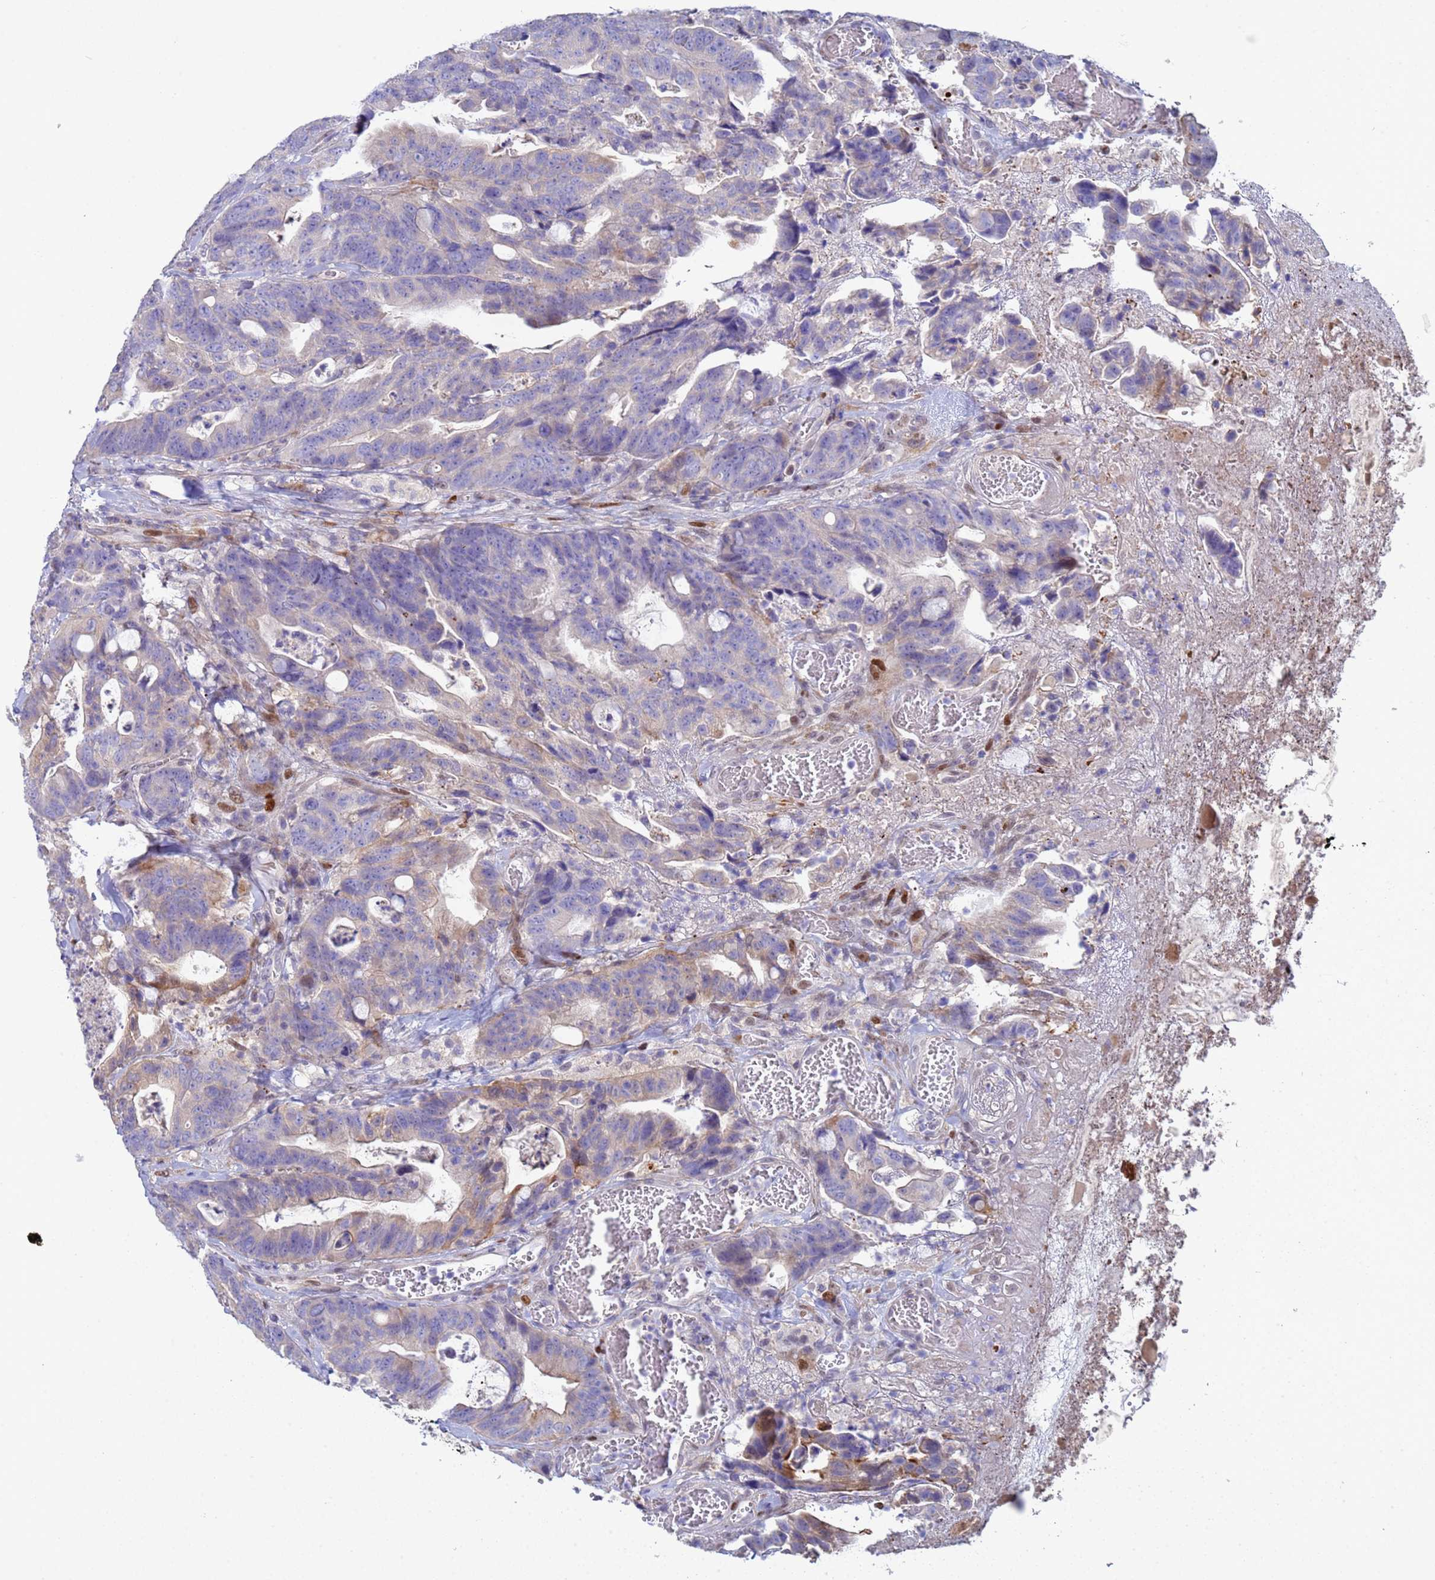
{"staining": {"intensity": "weak", "quantity": "<25%", "location": "cytoplasmic/membranous"}, "tissue": "colorectal cancer", "cell_type": "Tumor cells", "image_type": "cancer", "snomed": [{"axis": "morphology", "description": "Adenocarcinoma, NOS"}, {"axis": "topography", "description": "Colon"}], "caption": "The IHC photomicrograph has no significant expression in tumor cells of colorectal cancer tissue. (DAB (3,3'-diaminobenzidine) immunohistochemistry (IHC), high magnification).", "gene": "PPP6R1", "patient": {"sex": "female", "age": 82}}